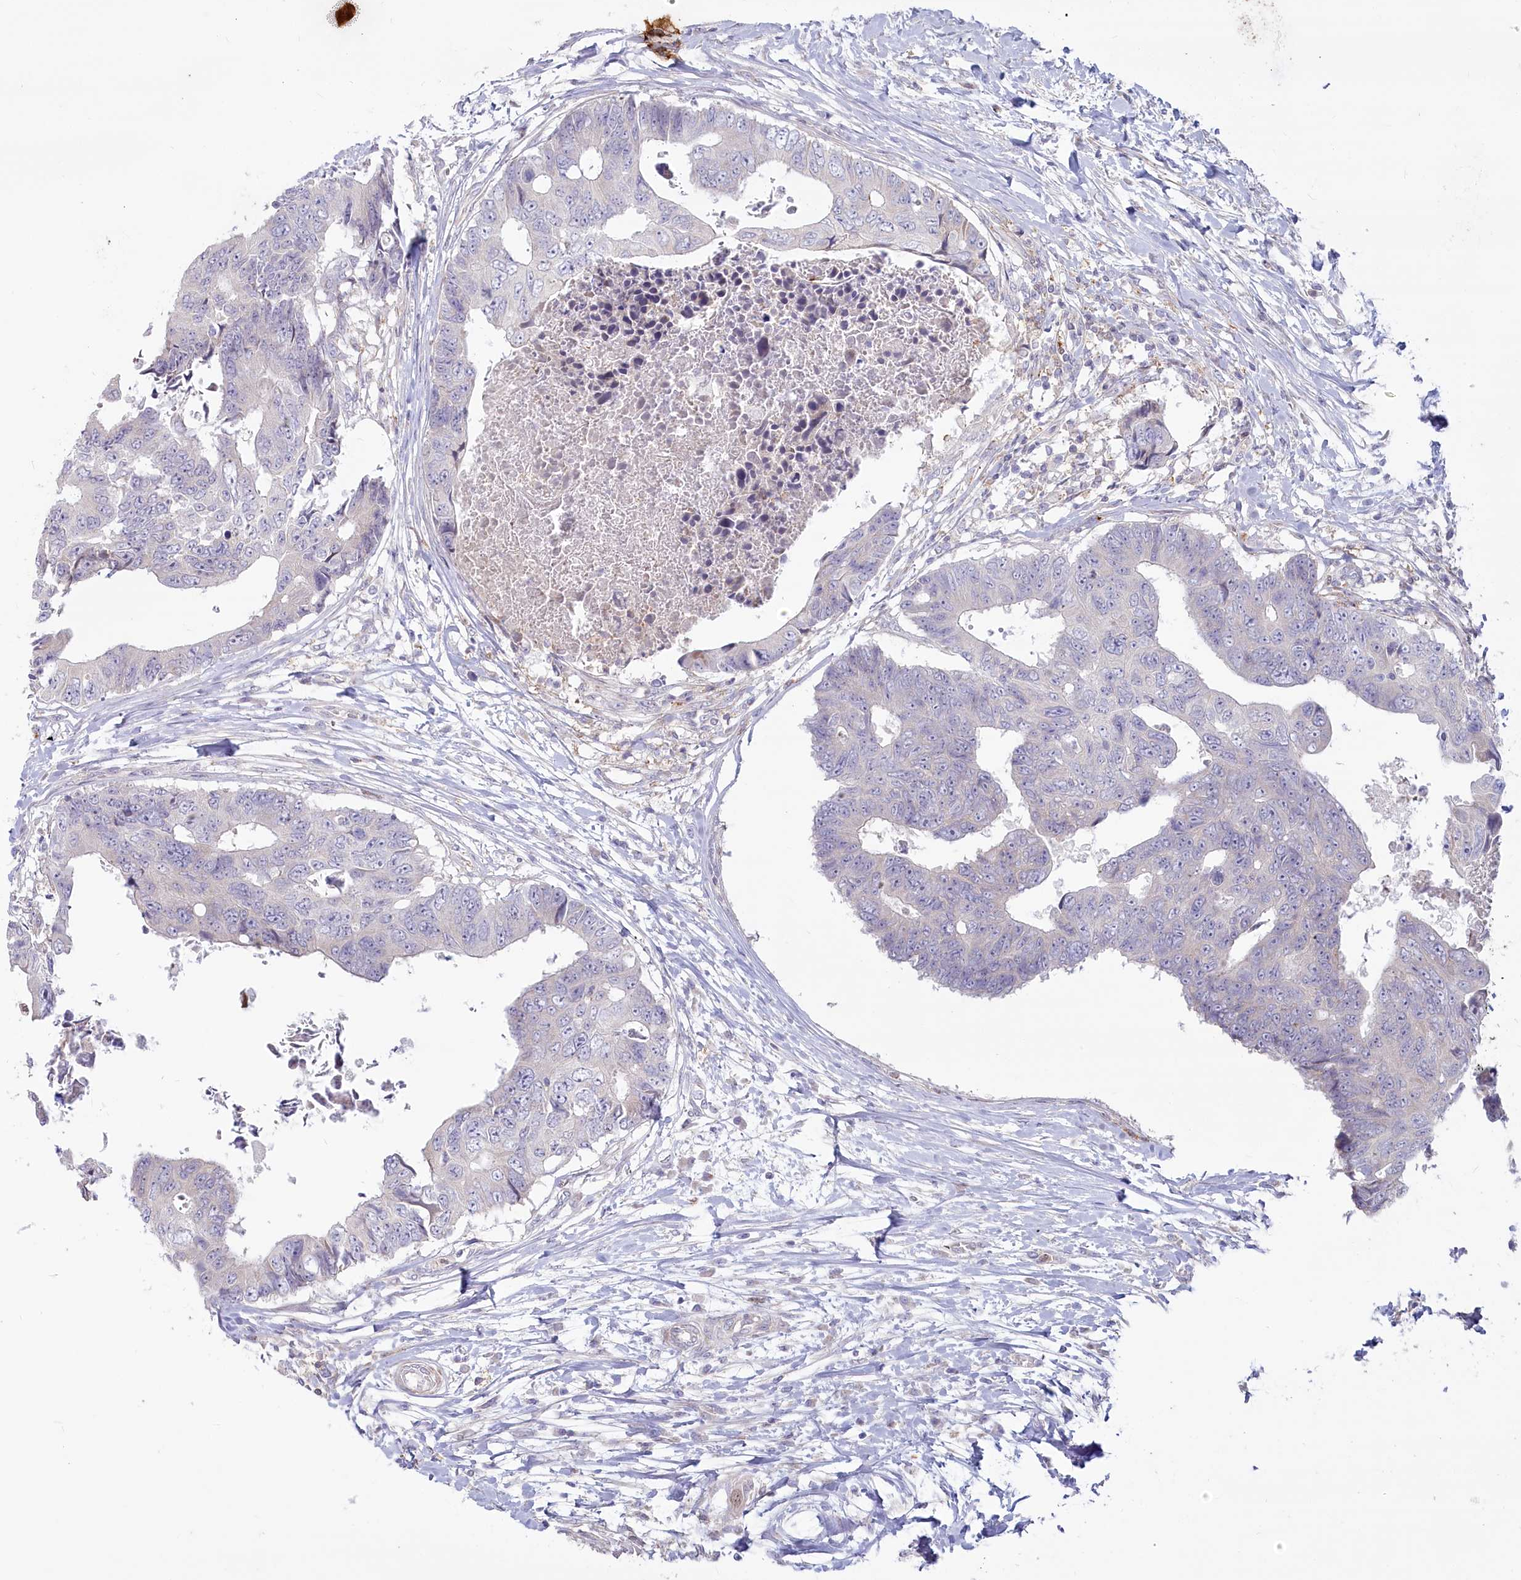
{"staining": {"intensity": "negative", "quantity": "none", "location": "none"}, "tissue": "colorectal cancer", "cell_type": "Tumor cells", "image_type": "cancer", "snomed": [{"axis": "morphology", "description": "Adenocarcinoma, NOS"}, {"axis": "topography", "description": "Rectum"}], "caption": "High power microscopy micrograph of an immunohistochemistry micrograph of colorectal adenocarcinoma, revealing no significant expression in tumor cells.", "gene": "MTG1", "patient": {"sex": "male", "age": 84}}